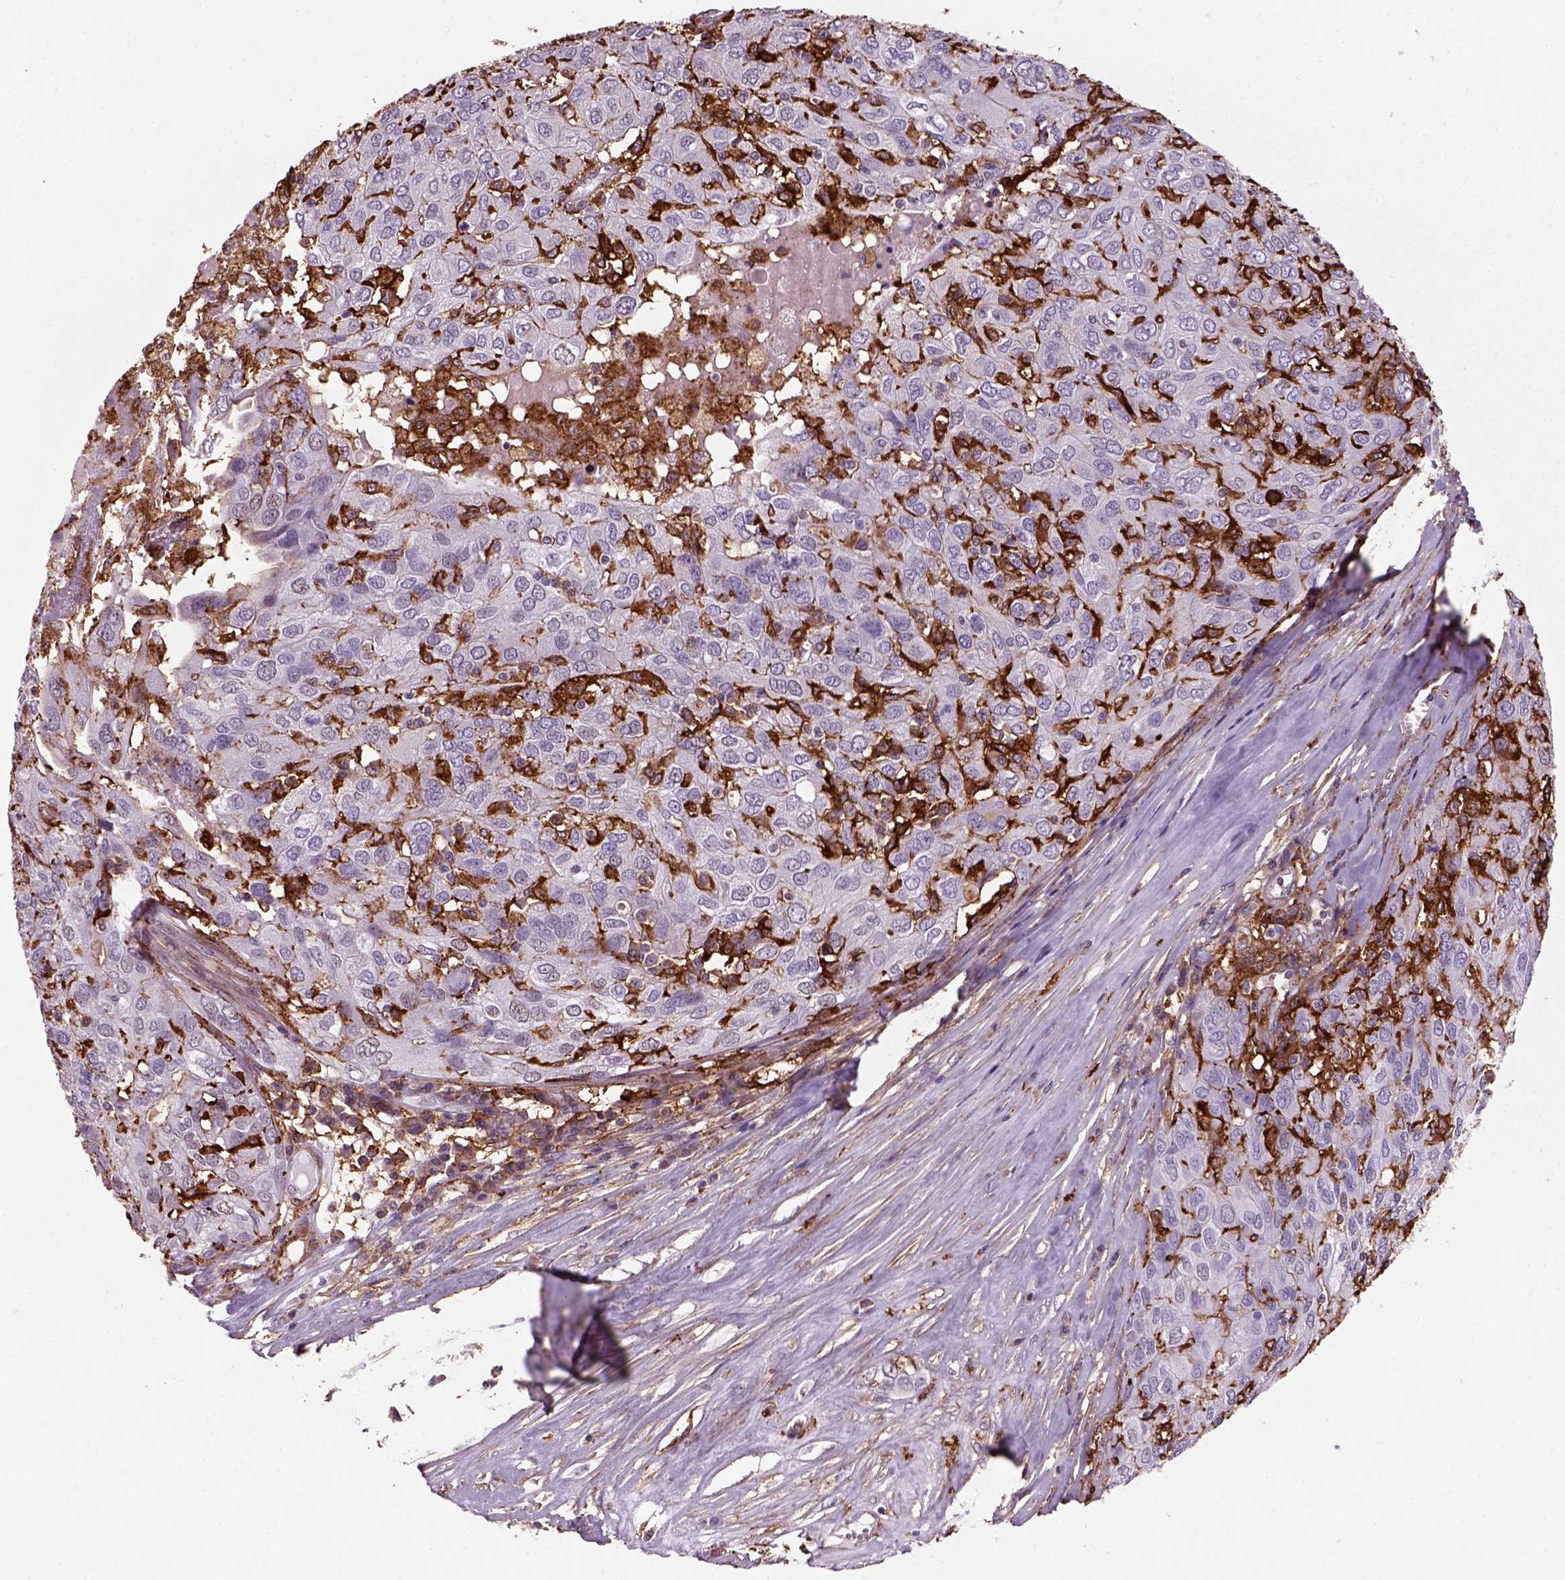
{"staining": {"intensity": "negative", "quantity": "none", "location": "none"}, "tissue": "ovarian cancer", "cell_type": "Tumor cells", "image_type": "cancer", "snomed": [{"axis": "morphology", "description": "Carcinoma, endometroid"}, {"axis": "topography", "description": "Ovary"}], "caption": "A histopathology image of ovarian cancer (endometroid carcinoma) stained for a protein reveals no brown staining in tumor cells.", "gene": "MARCKS", "patient": {"sex": "female", "age": 50}}